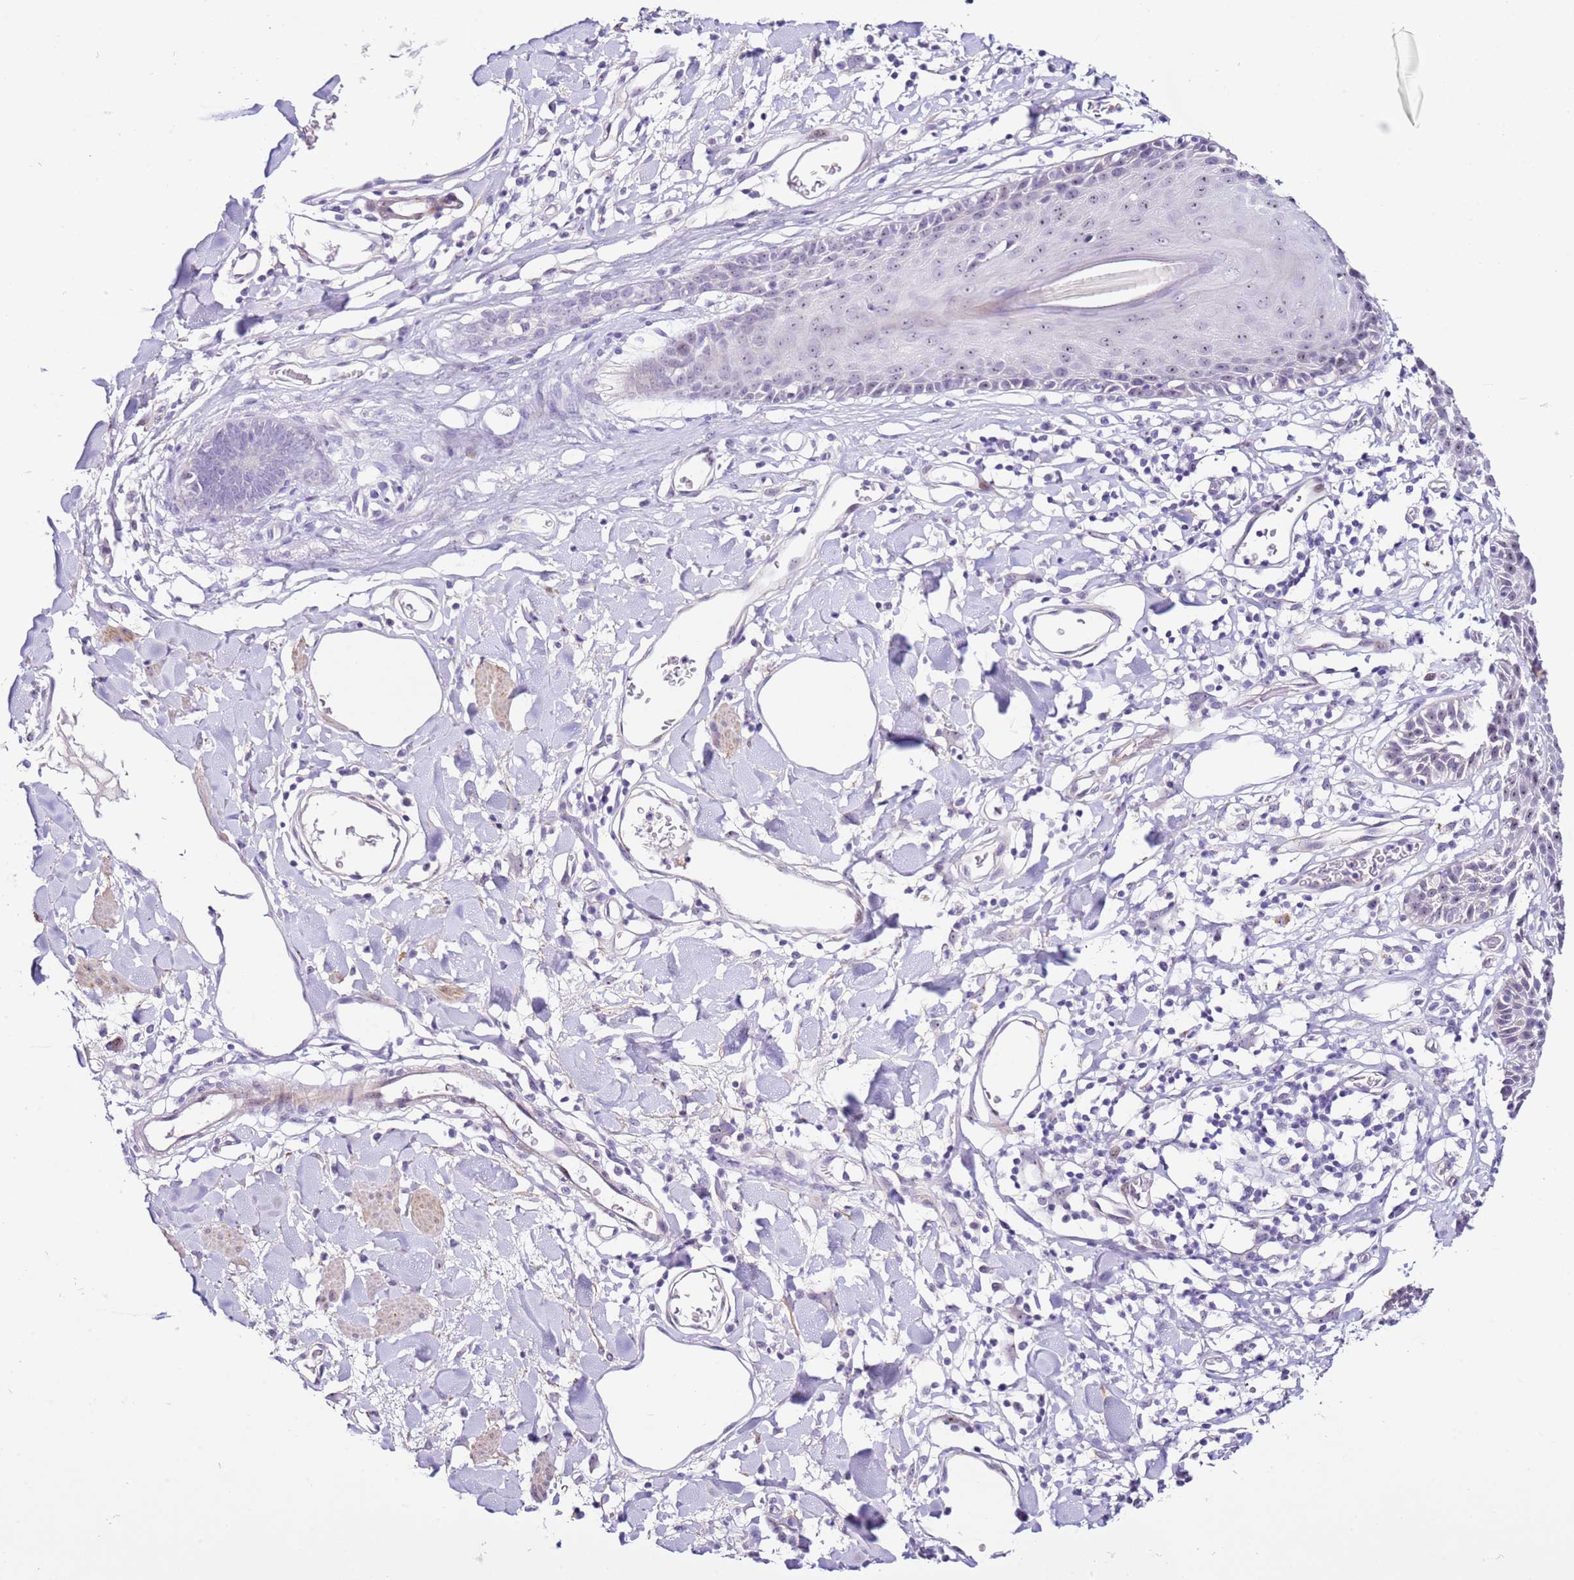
{"staining": {"intensity": "weak", "quantity": "<25%", "location": "nuclear"}, "tissue": "skin", "cell_type": "Epidermal cells", "image_type": "normal", "snomed": [{"axis": "morphology", "description": "Normal tissue, NOS"}, {"axis": "topography", "description": "Vulva"}], "caption": "Immunohistochemical staining of benign skin displays no significant expression in epidermal cells. The staining is performed using DAB brown chromogen with nuclei counter-stained in using hematoxylin.", "gene": "HGD", "patient": {"sex": "female", "age": 68}}